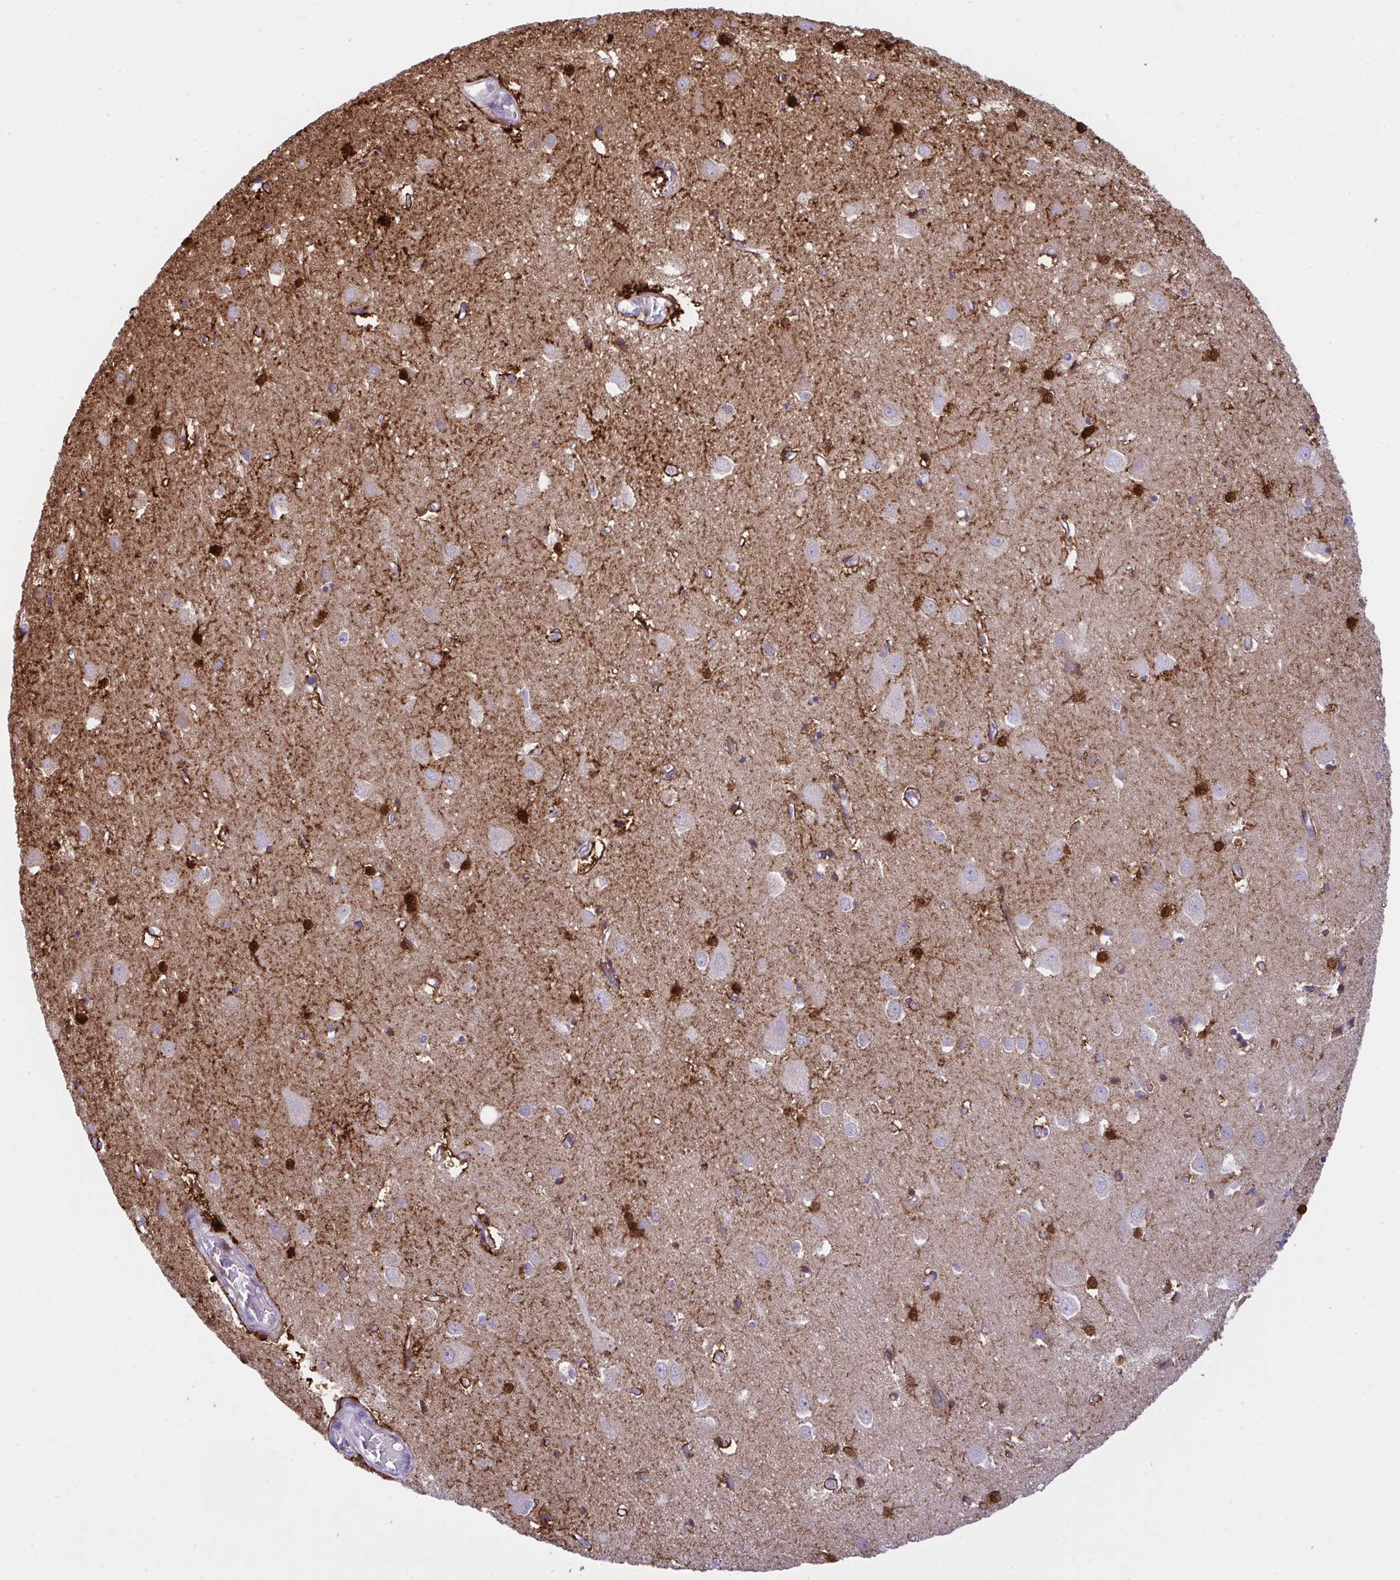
{"staining": {"intensity": "strong", "quantity": "25%-75%", "location": "cytoplasmic/membranous"}, "tissue": "cerebral cortex", "cell_type": "Endothelial cells", "image_type": "normal", "snomed": [{"axis": "morphology", "description": "Normal tissue, NOS"}, {"axis": "topography", "description": "Cerebral cortex"}], "caption": "Immunohistochemical staining of normal cerebral cortex reveals high levels of strong cytoplasmic/membranous positivity in approximately 25%-75% of endothelial cells.", "gene": "RANBP2", "patient": {"sex": "male", "age": 70}}